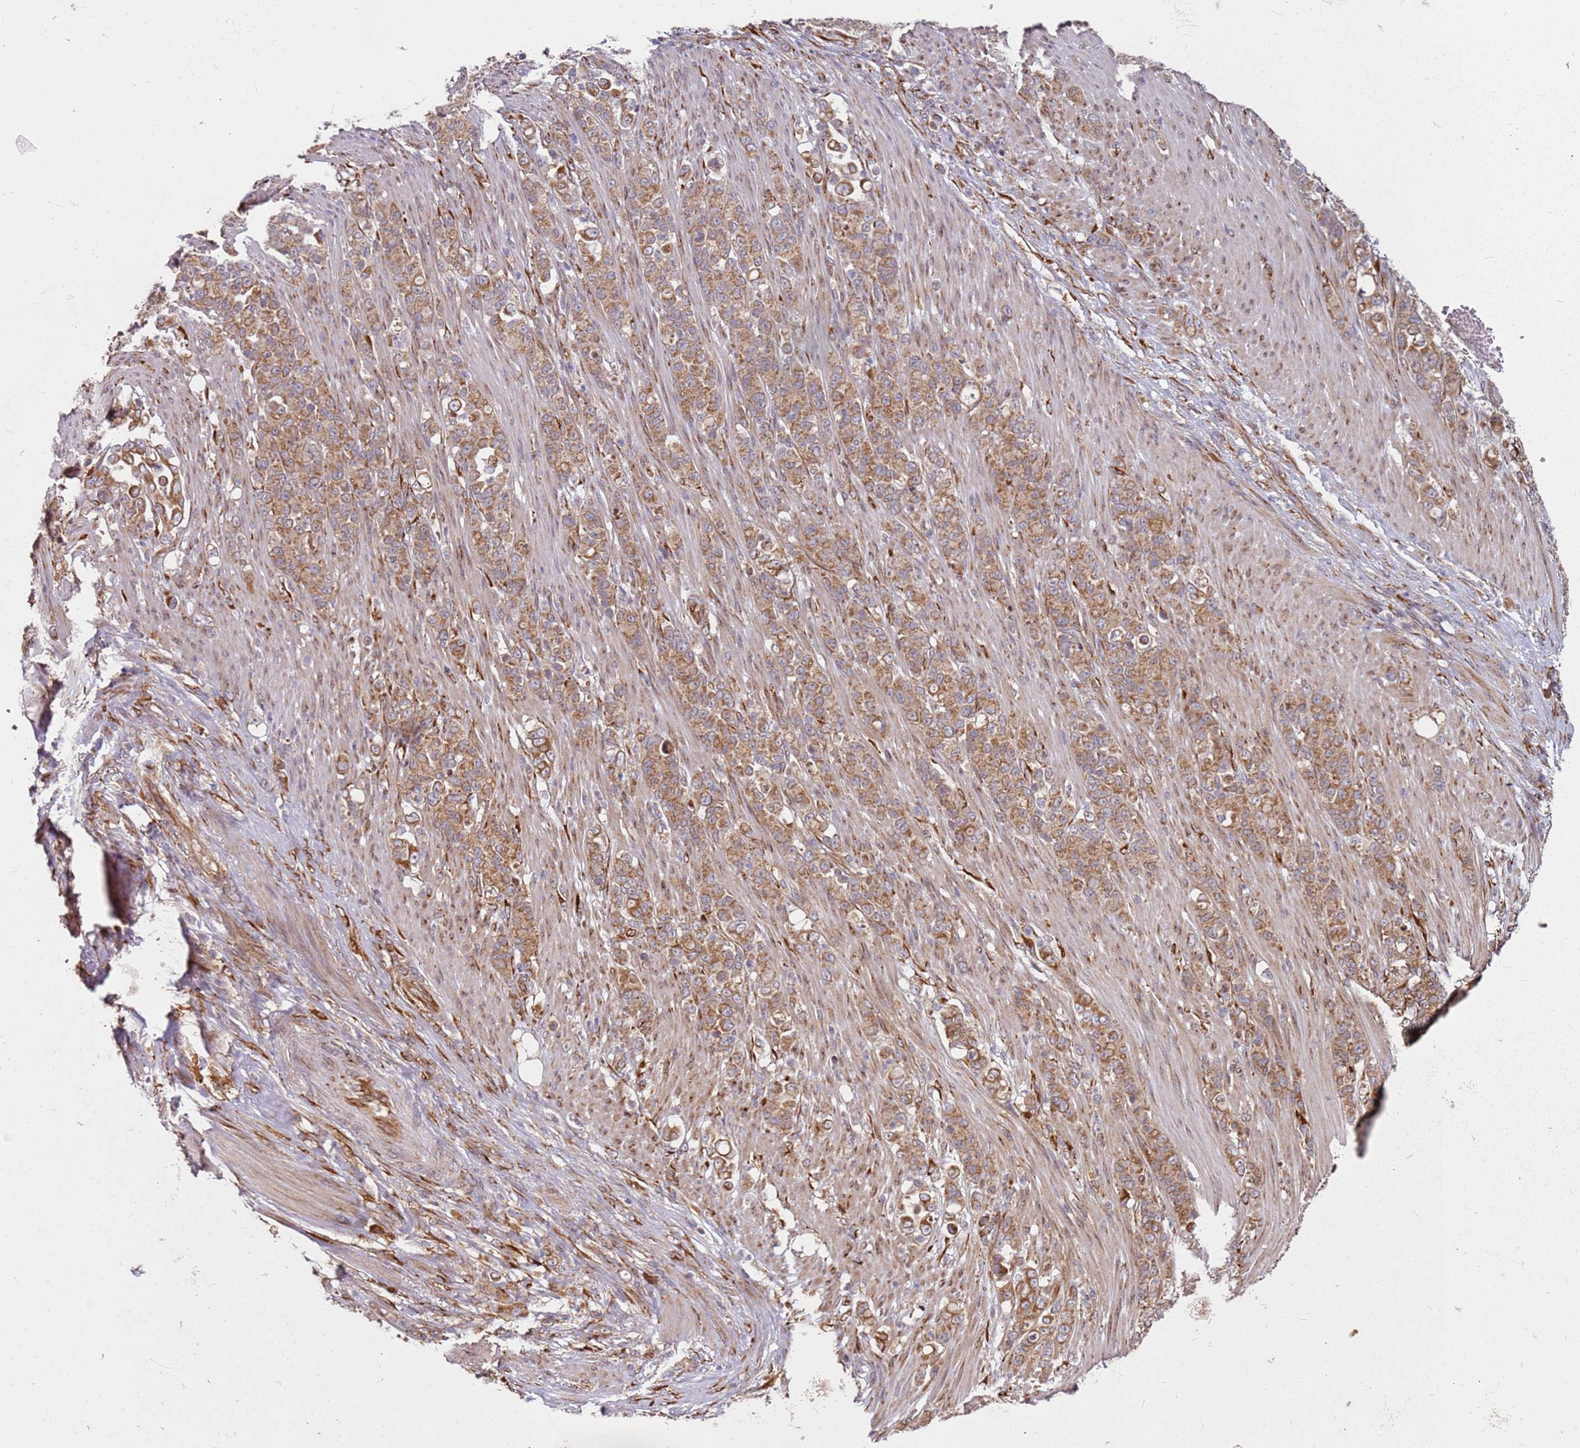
{"staining": {"intensity": "moderate", "quantity": ">75%", "location": "cytoplasmic/membranous"}, "tissue": "stomach cancer", "cell_type": "Tumor cells", "image_type": "cancer", "snomed": [{"axis": "morphology", "description": "Normal tissue, NOS"}, {"axis": "morphology", "description": "Adenocarcinoma, NOS"}, {"axis": "topography", "description": "Stomach"}], "caption": "IHC micrograph of neoplastic tissue: adenocarcinoma (stomach) stained using immunohistochemistry (IHC) exhibits medium levels of moderate protein expression localized specifically in the cytoplasmic/membranous of tumor cells, appearing as a cytoplasmic/membranous brown color.", "gene": "ARFRP1", "patient": {"sex": "female", "age": 79}}